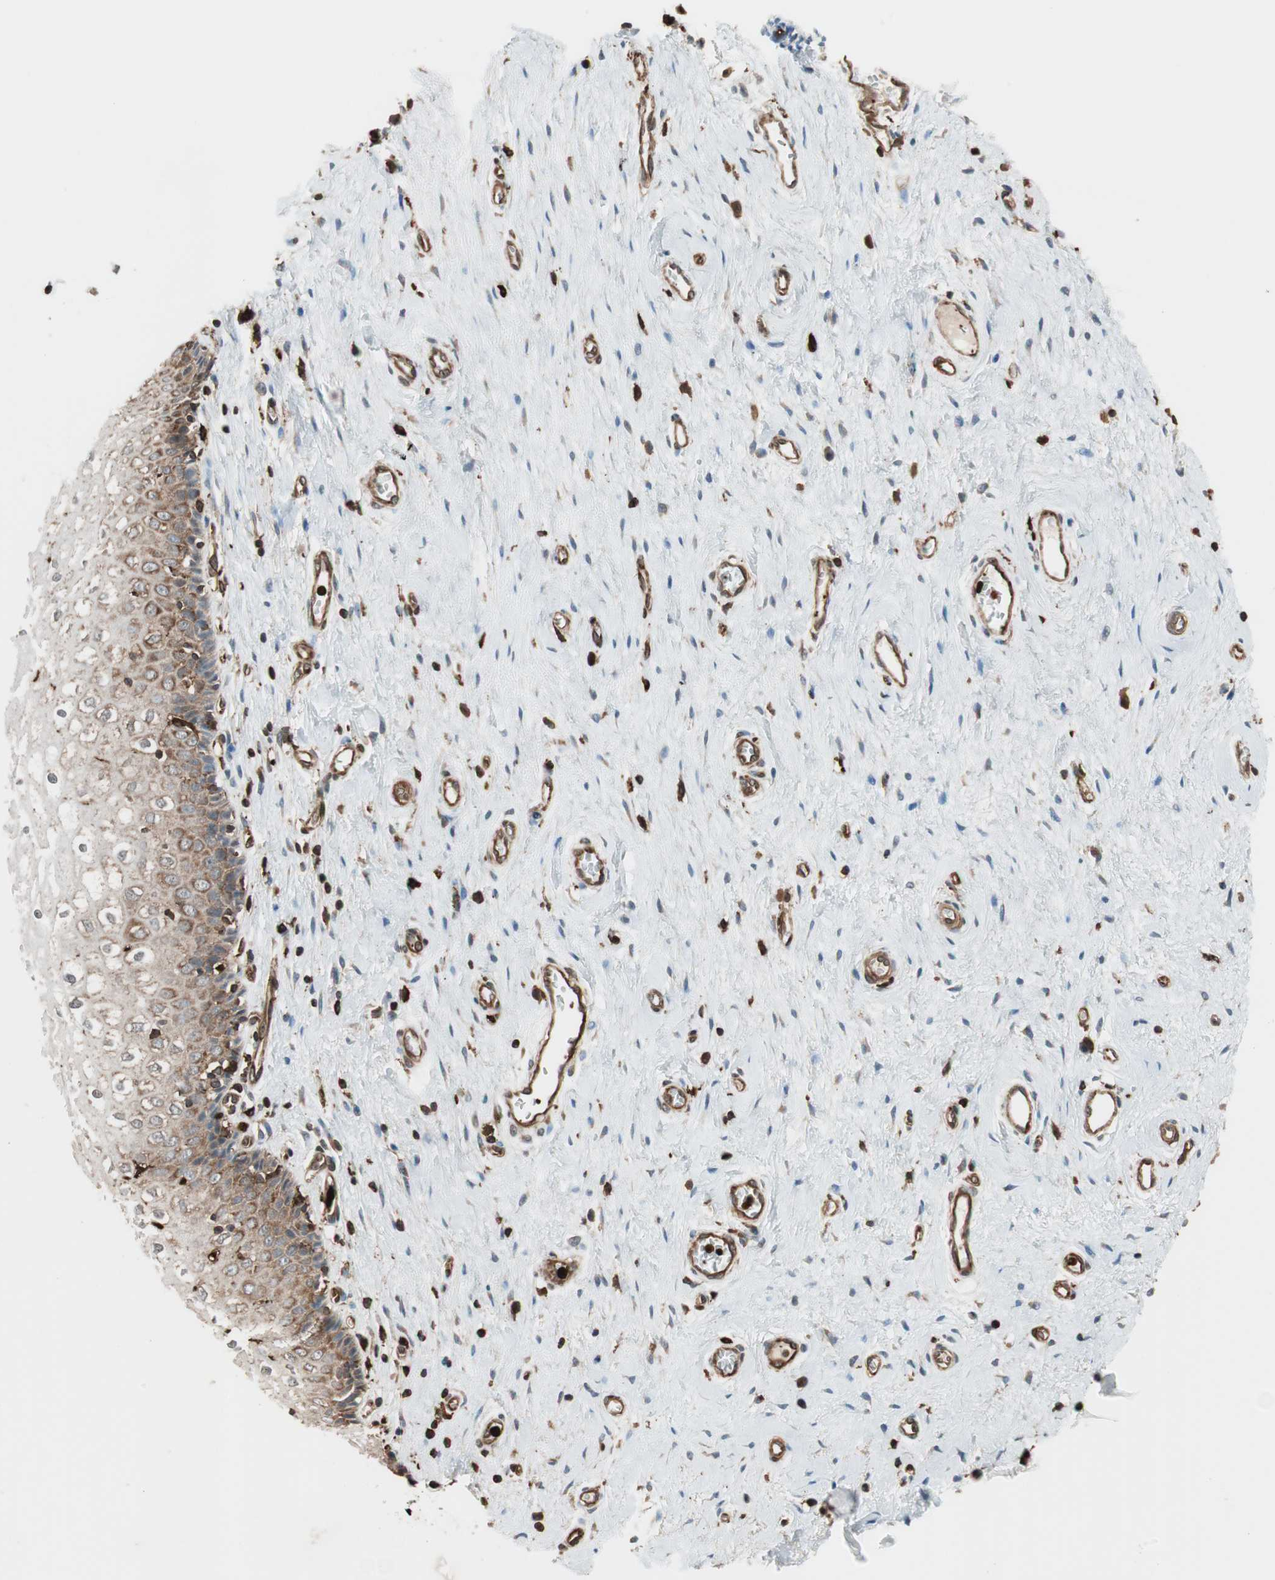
{"staining": {"intensity": "moderate", "quantity": "25%-75%", "location": "cytoplasmic/membranous"}, "tissue": "vagina", "cell_type": "Squamous epithelial cells", "image_type": "normal", "snomed": [{"axis": "morphology", "description": "Normal tissue, NOS"}, {"axis": "topography", "description": "Soft tissue"}, {"axis": "topography", "description": "Vagina"}], "caption": "Immunohistochemical staining of unremarkable human vagina reveals 25%-75% levels of moderate cytoplasmic/membranous protein expression in about 25%-75% of squamous epithelial cells.", "gene": "VASP", "patient": {"sex": "female", "age": 61}}